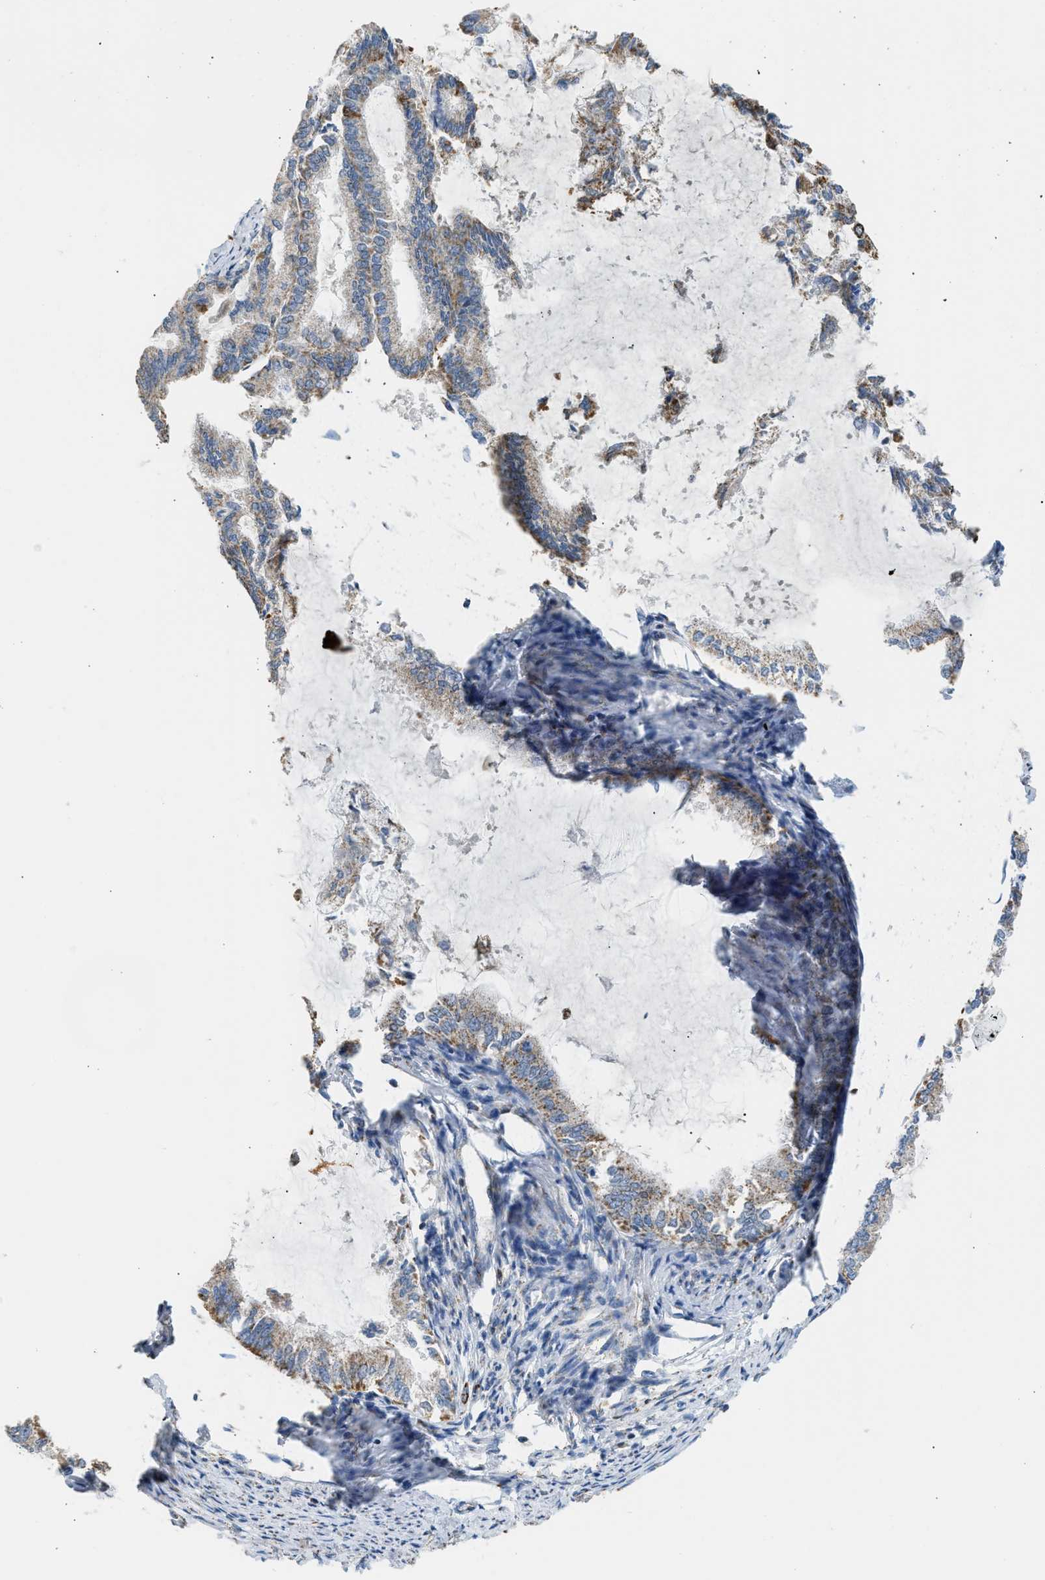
{"staining": {"intensity": "moderate", "quantity": "25%-75%", "location": "cytoplasmic/membranous"}, "tissue": "endometrial cancer", "cell_type": "Tumor cells", "image_type": "cancer", "snomed": [{"axis": "morphology", "description": "Adenocarcinoma, NOS"}, {"axis": "topography", "description": "Endometrium"}], "caption": "Human endometrial cancer stained with a brown dye shows moderate cytoplasmic/membranous positive expression in approximately 25%-75% of tumor cells.", "gene": "GOT2", "patient": {"sex": "female", "age": 86}}